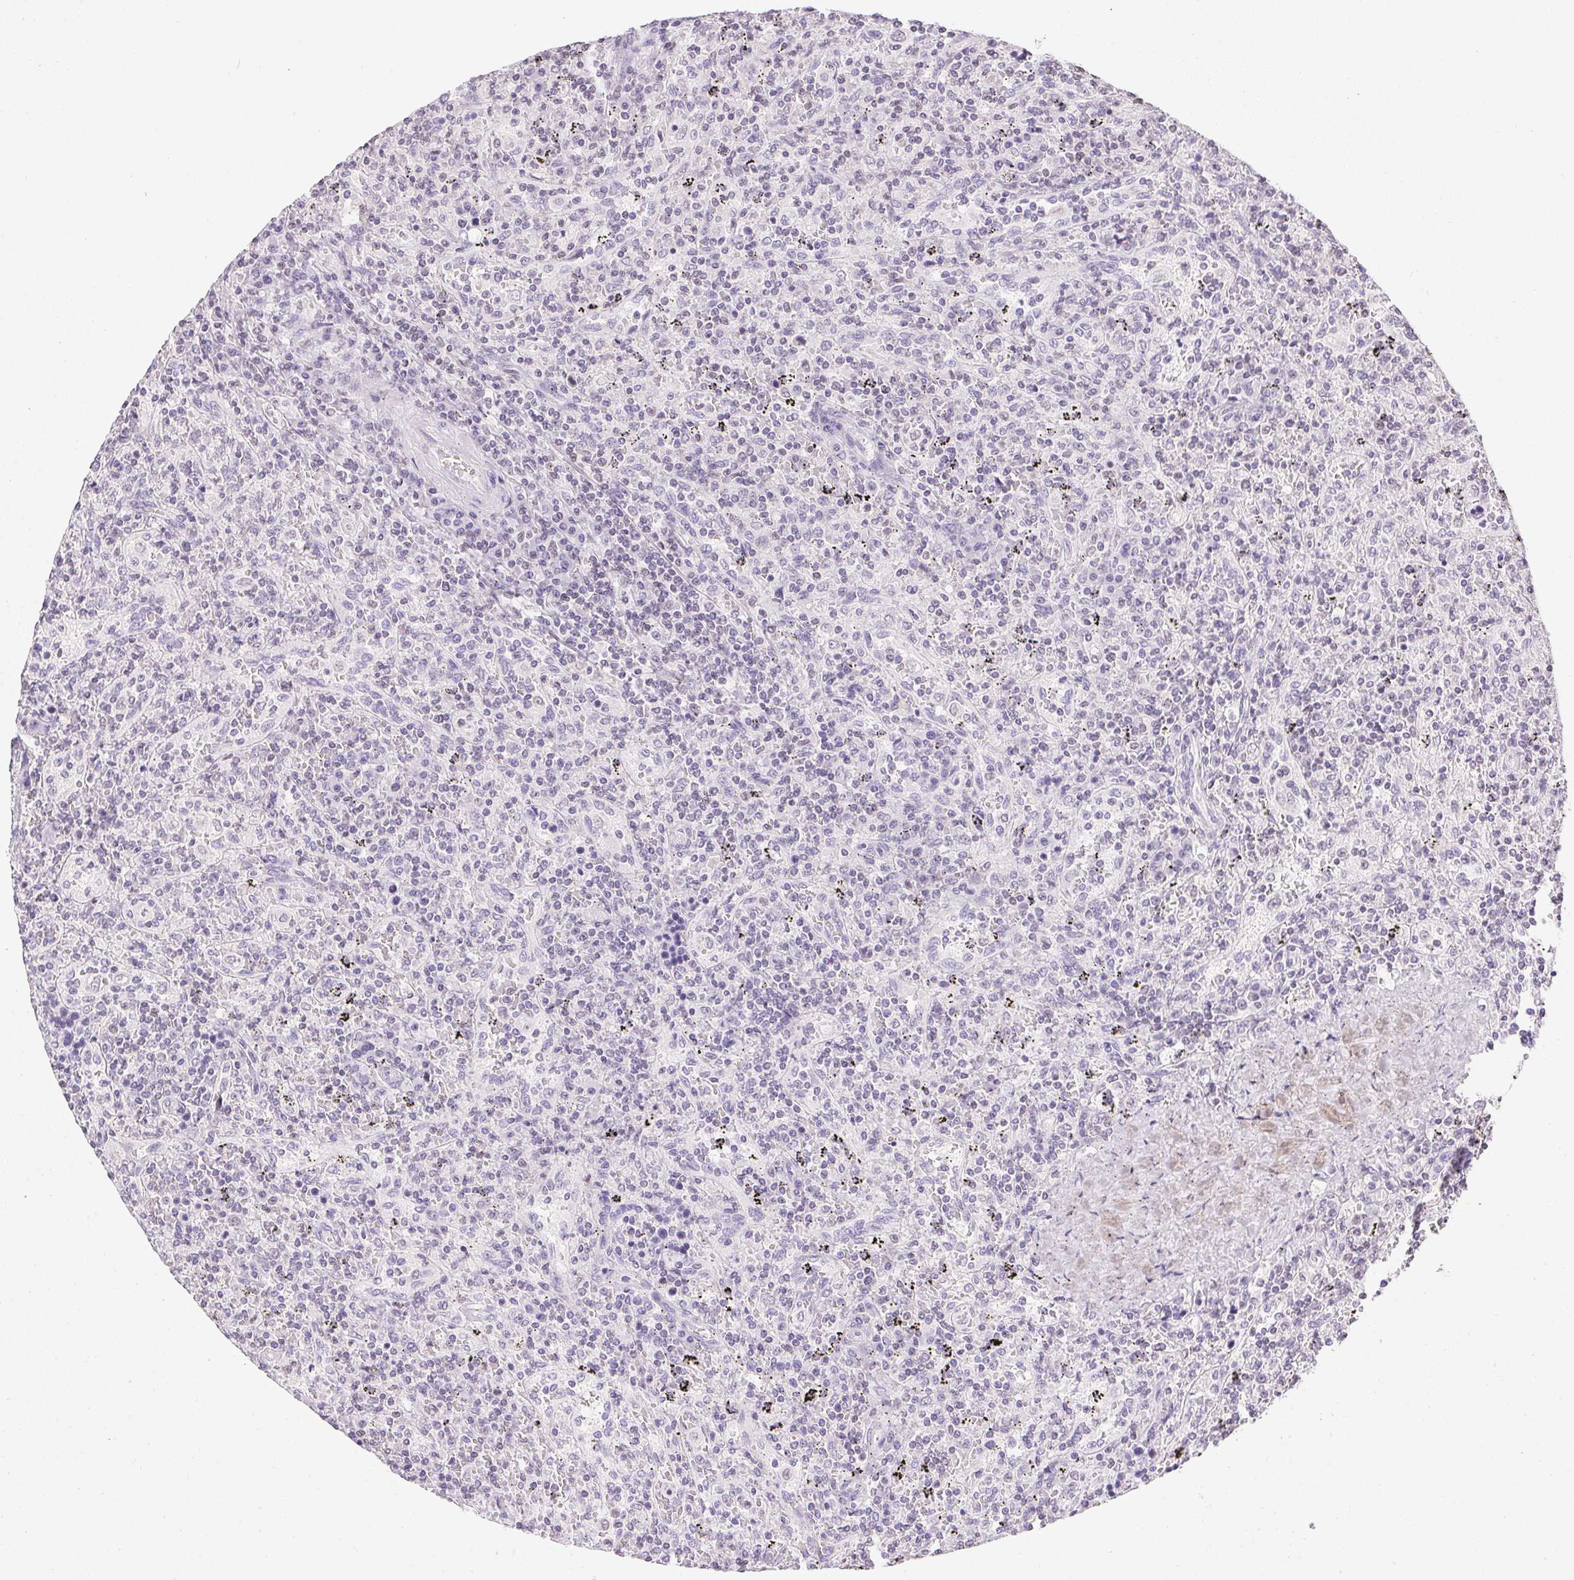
{"staining": {"intensity": "negative", "quantity": "none", "location": "none"}, "tissue": "lymphoma", "cell_type": "Tumor cells", "image_type": "cancer", "snomed": [{"axis": "morphology", "description": "Malignant lymphoma, non-Hodgkin's type, Low grade"}, {"axis": "topography", "description": "Spleen"}], "caption": "Image shows no protein staining in tumor cells of low-grade malignant lymphoma, non-Hodgkin's type tissue.", "gene": "PRL", "patient": {"sex": "male", "age": 62}}